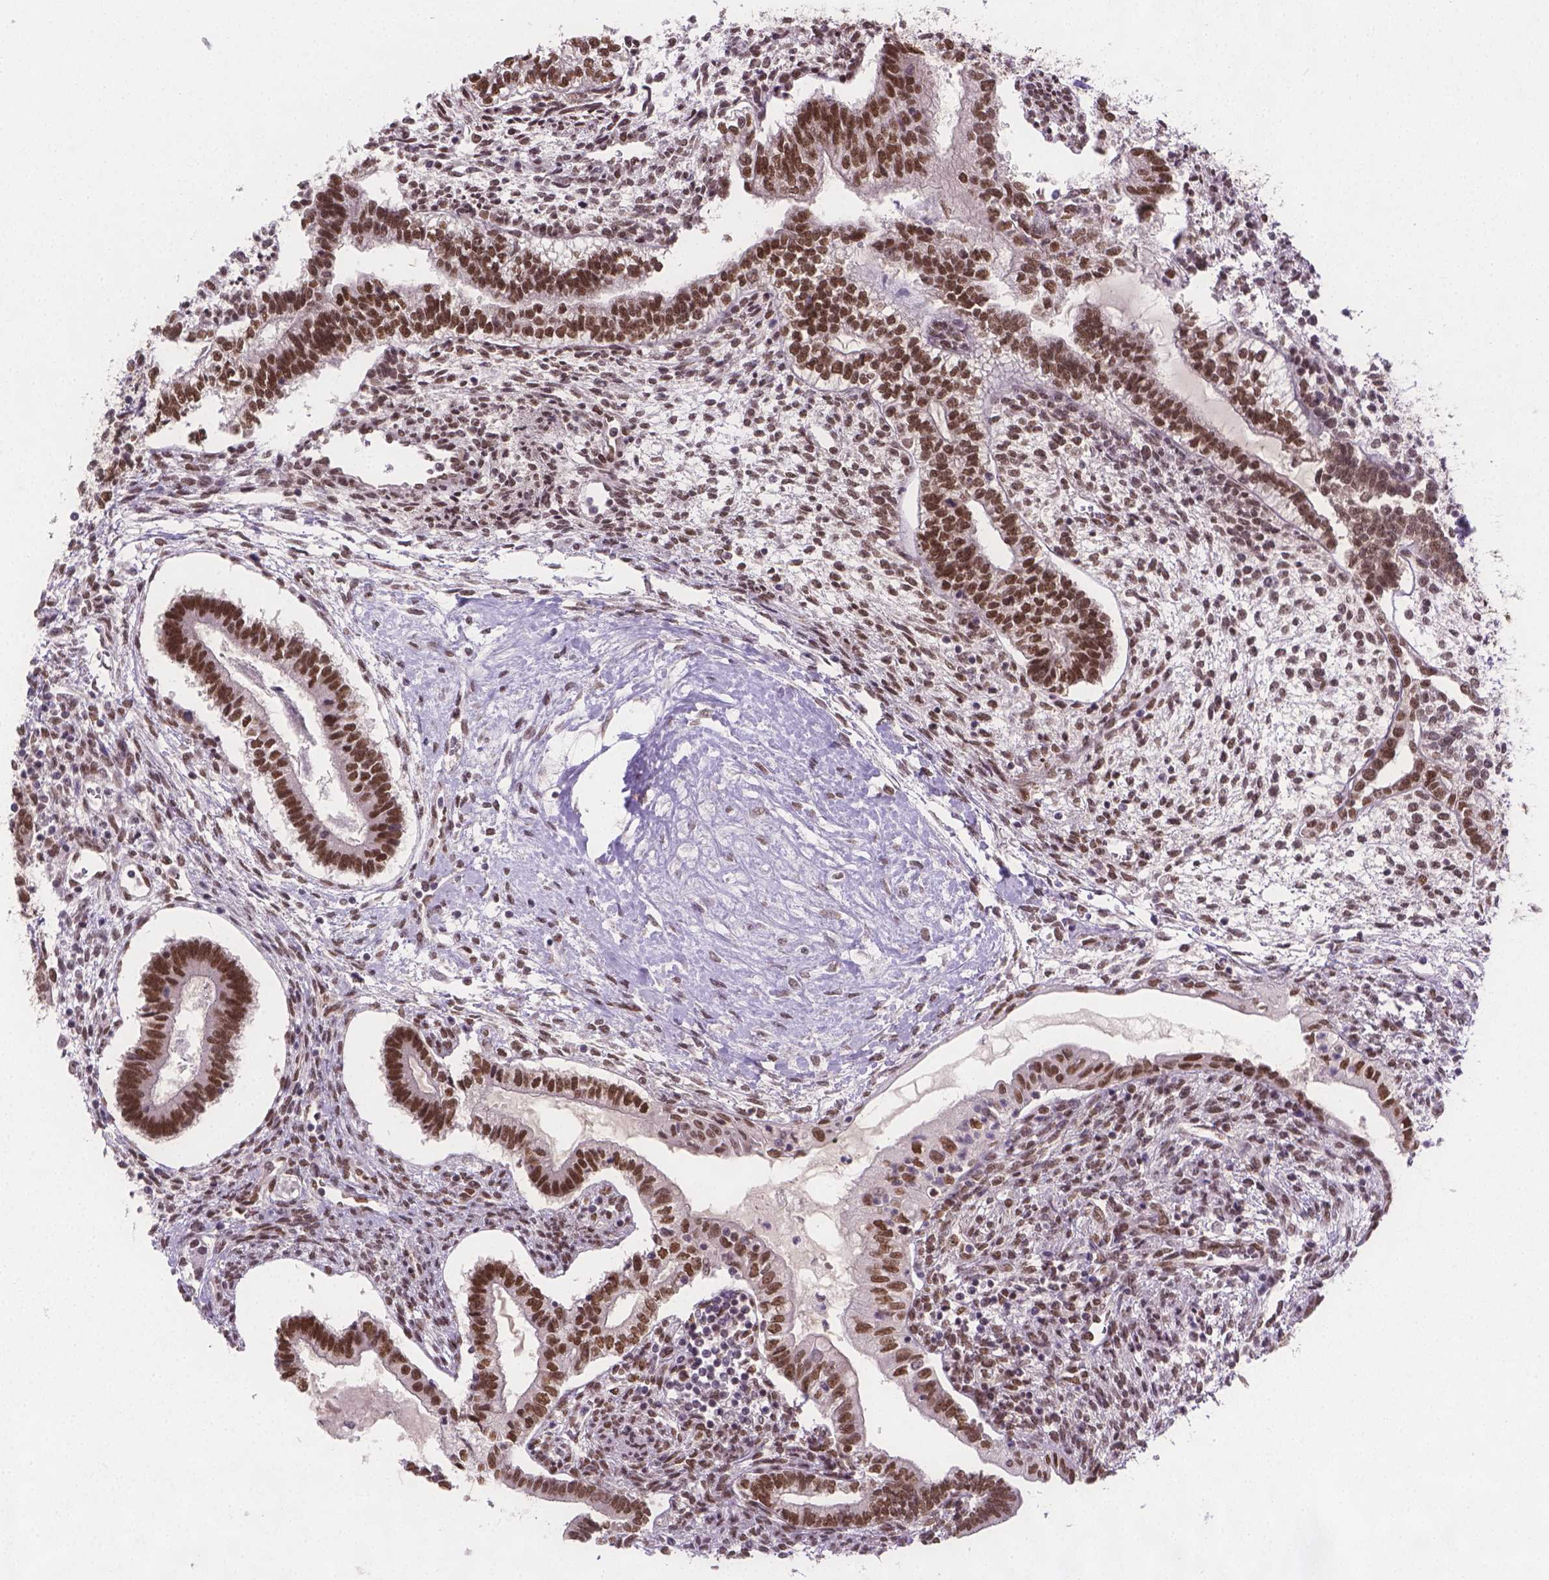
{"staining": {"intensity": "strong", "quantity": ">75%", "location": "nuclear"}, "tissue": "testis cancer", "cell_type": "Tumor cells", "image_type": "cancer", "snomed": [{"axis": "morphology", "description": "Carcinoma, Embryonal, NOS"}, {"axis": "topography", "description": "Testis"}], "caption": "Brown immunohistochemical staining in human embryonal carcinoma (testis) displays strong nuclear expression in about >75% of tumor cells.", "gene": "FANCE", "patient": {"sex": "male", "age": 37}}